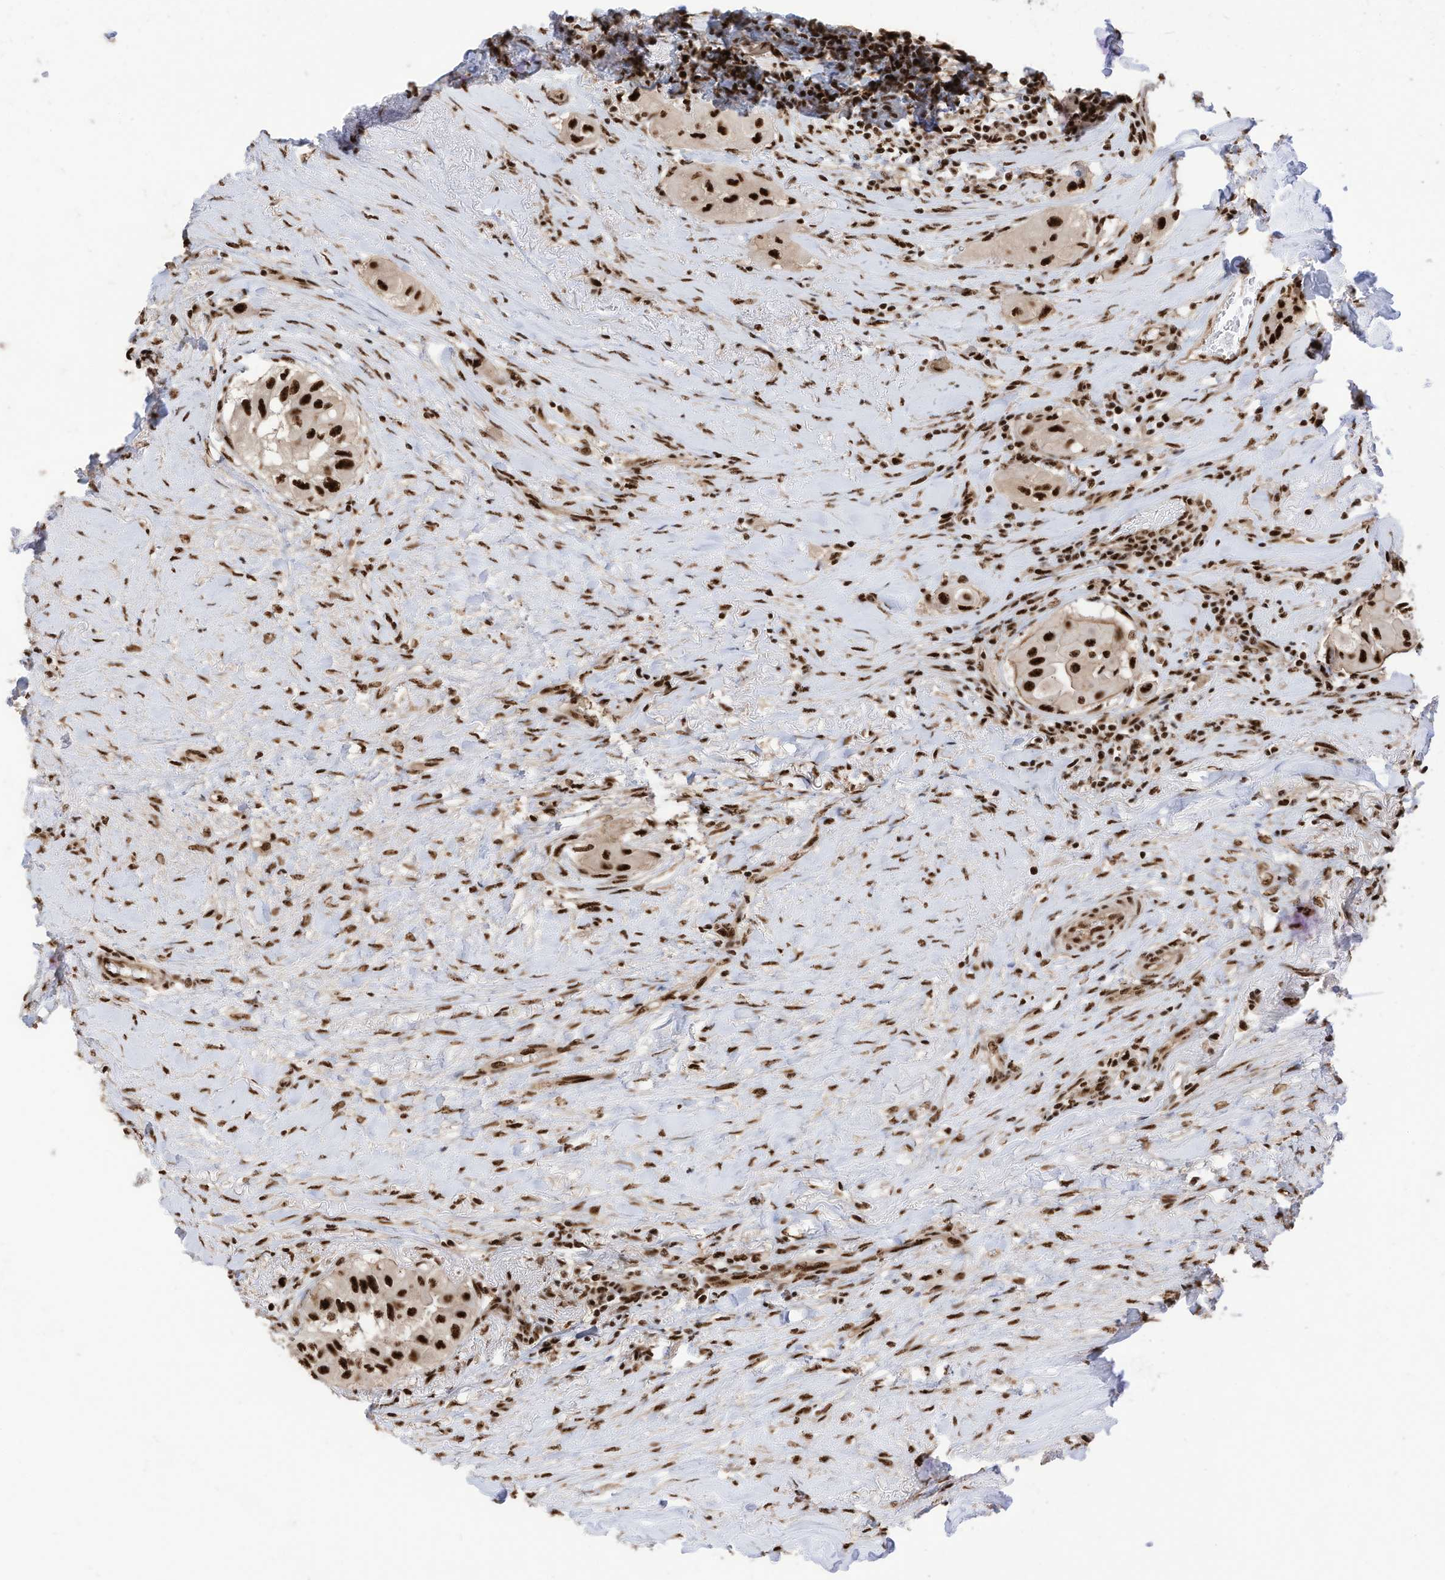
{"staining": {"intensity": "strong", "quantity": ">75%", "location": "nuclear"}, "tissue": "thyroid cancer", "cell_type": "Tumor cells", "image_type": "cancer", "snomed": [{"axis": "morphology", "description": "Papillary adenocarcinoma, NOS"}, {"axis": "topography", "description": "Thyroid gland"}], "caption": "Papillary adenocarcinoma (thyroid) was stained to show a protein in brown. There is high levels of strong nuclear staining in about >75% of tumor cells.", "gene": "SF3A3", "patient": {"sex": "female", "age": 59}}